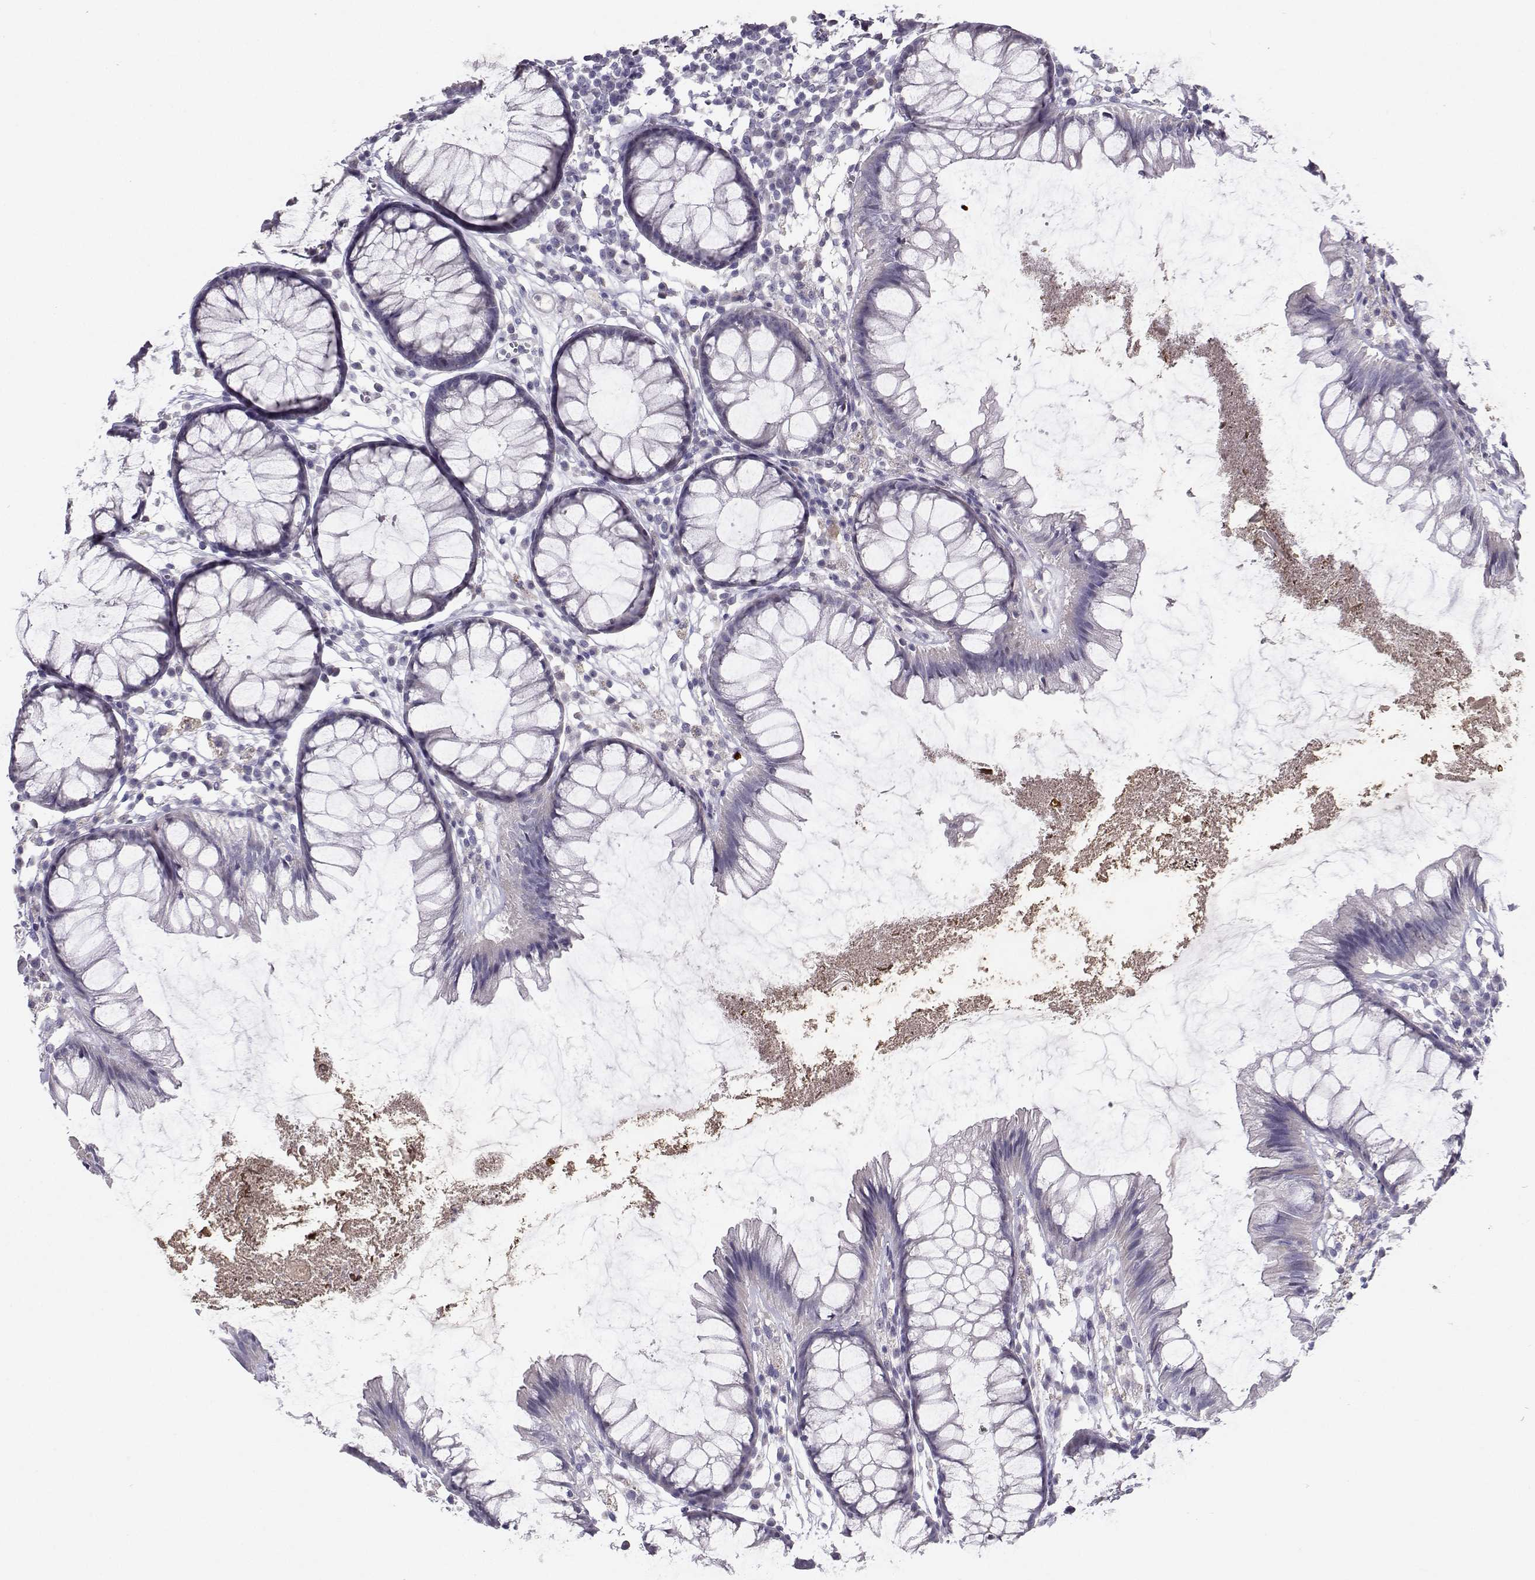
{"staining": {"intensity": "negative", "quantity": "none", "location": "none"}, "tissue": "colon", "cell_type": "Endothelial cells", "image_type": "normal", "snomed": [{"axis": "morphology", "description": "Normal tissue, NOS"}, {"axis": "morphology", "description": "Adenocarcinoma, NOS"}, {"axis": "topography", "description": "Colon"}], "caption": "Immunohistochemistry (IHC) of normal human colon demonstrates no positivity in endothelial cells.", "gene": "CARTPT", "patient": {"sex": "male", "age": 65}}